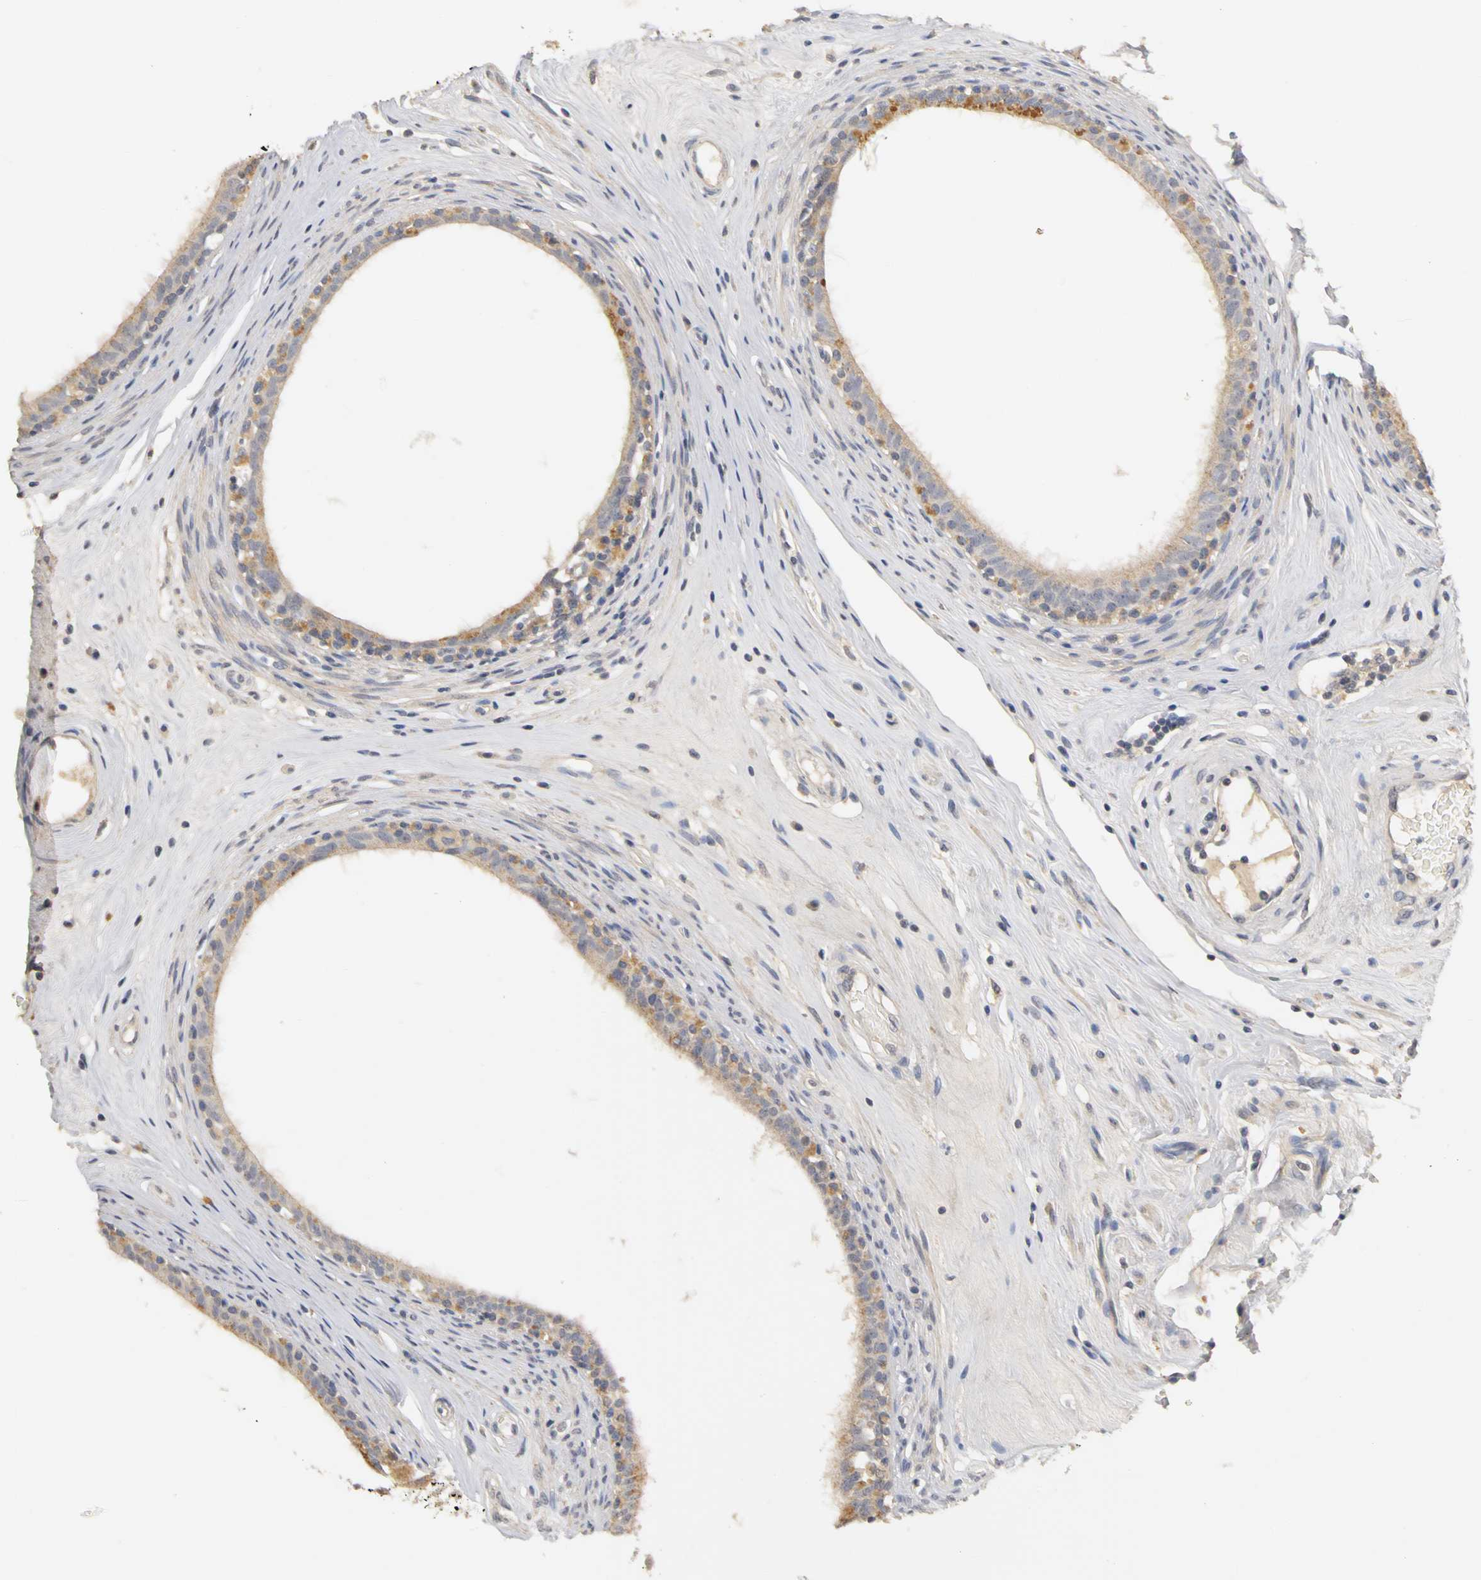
{"staining": {"intensity": "moderate", "quantity": "25%-75%", "location": "cytoplasmic/membranous,nuclear"}, "tissue": "epididymis", "cell_type": "Glandular cells", "image_type": "normal", "snomed": [{"axis": "morphology", "description": "Normal tissue, NOS"}, {"axis": "morphology", "description": "Inflammation, NOS"}, {"axis": "topography", "description": "Epididymis"}], "caption": "IHC photomicrograph of unremarkable human epididymis stained for a protein (brown), which exhibits medium levels of moderate cytoplasmic/membranous,nuclear staining in about 25%-75% of glandular cells.", "gene": "PGR", "patient": {"sex": "male", "age": 84}}